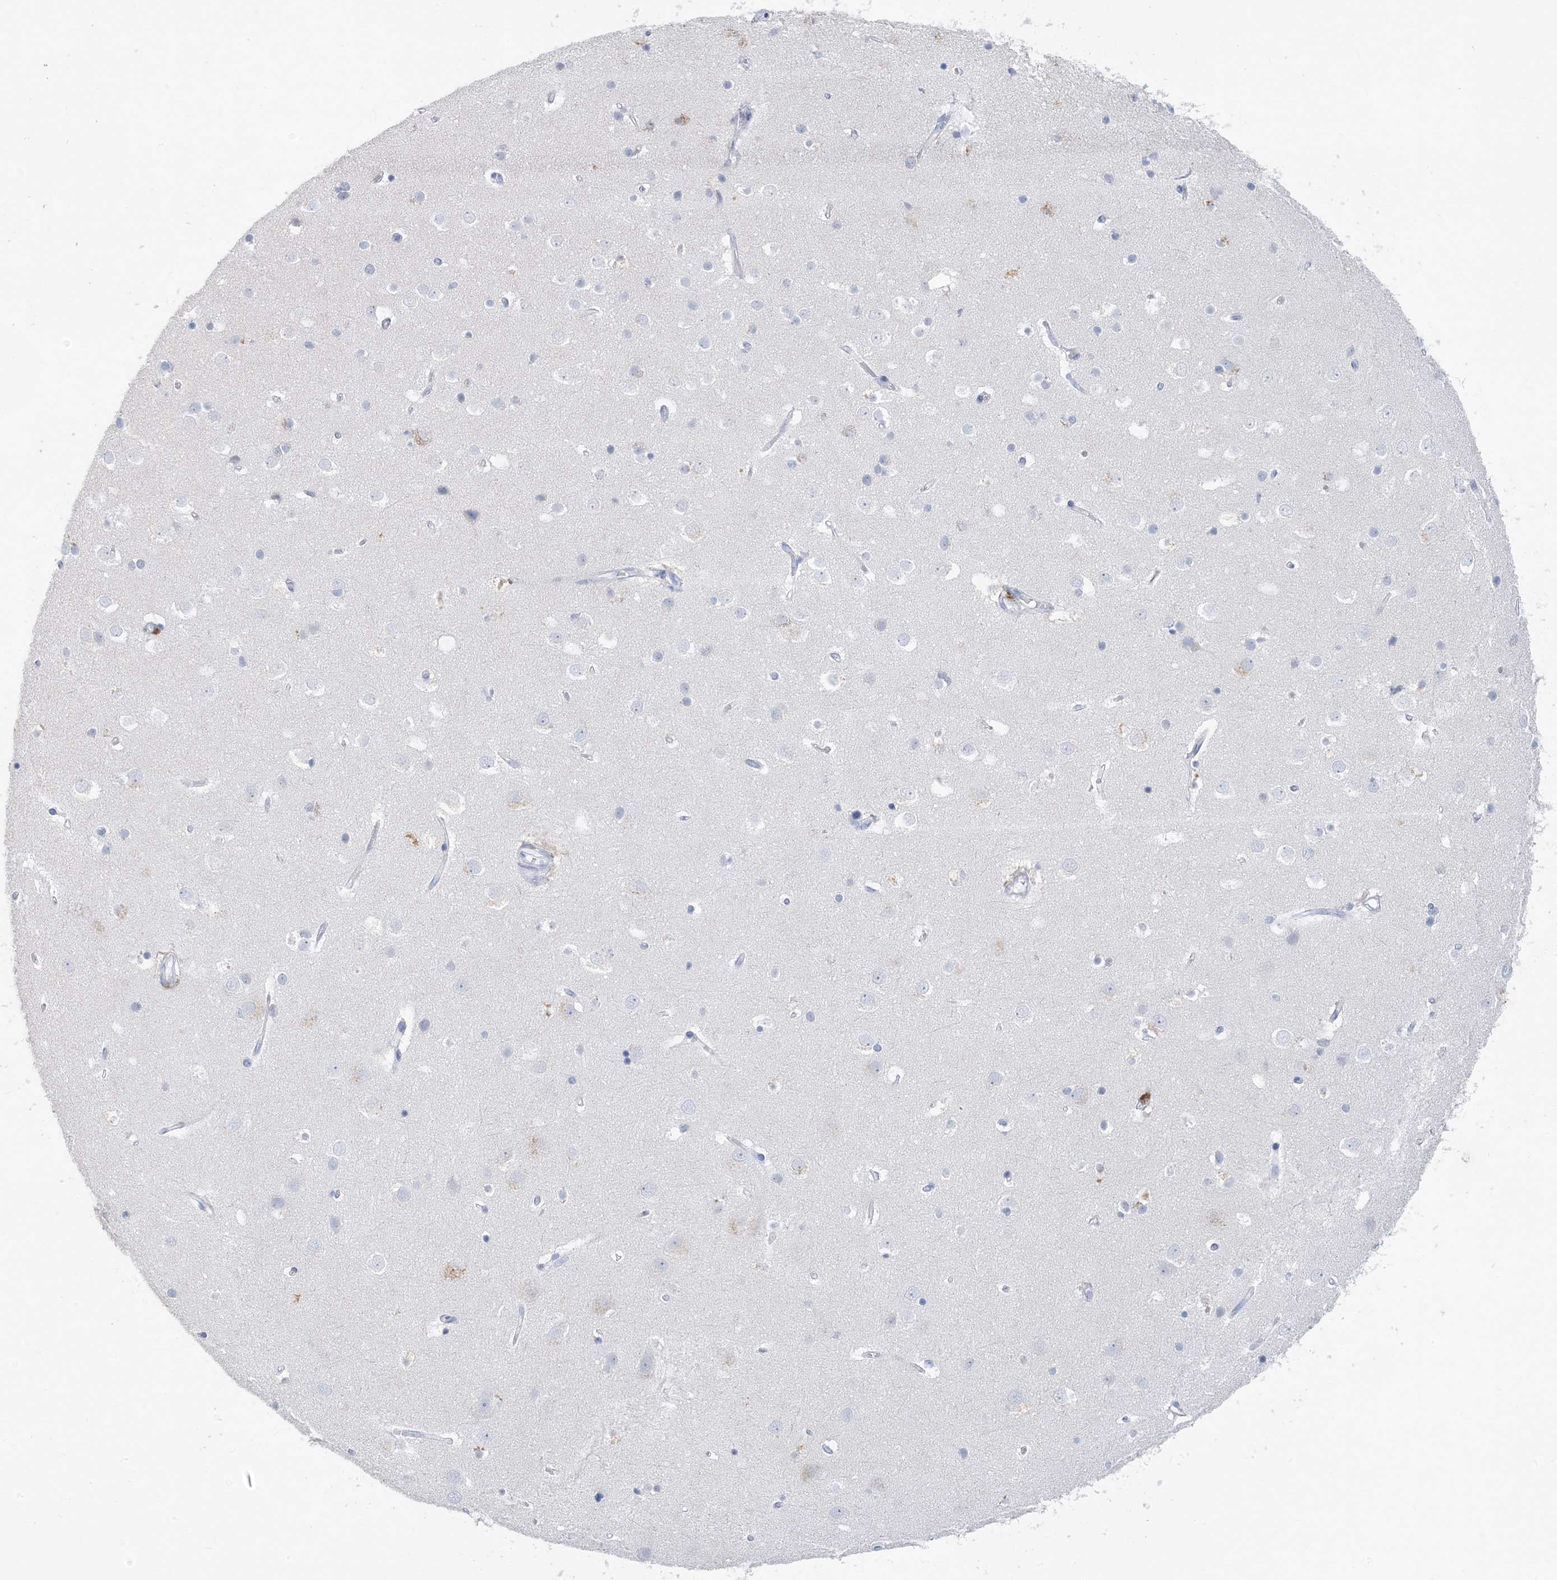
{"staining": {"intensity": "negative", "quantity": "none", "location": "none"}, "tissue": "cerebral cortex", "cell_type": "Endothelial cells", "image_type": "normal", "snomed": [{"axis": "morphology", "description": "Normal tissue, NOS"}, {"axis": "topography", "description": "Cerebral cortex"}], "caption": "Immunohistochemistry (IHC) of unremarkable cerebral cortex shows no staining in endothelial cells. (DAB IHC, high magnification).", "gene": "SH3YL1", "patient": {"sex": "male", "age": 54}}